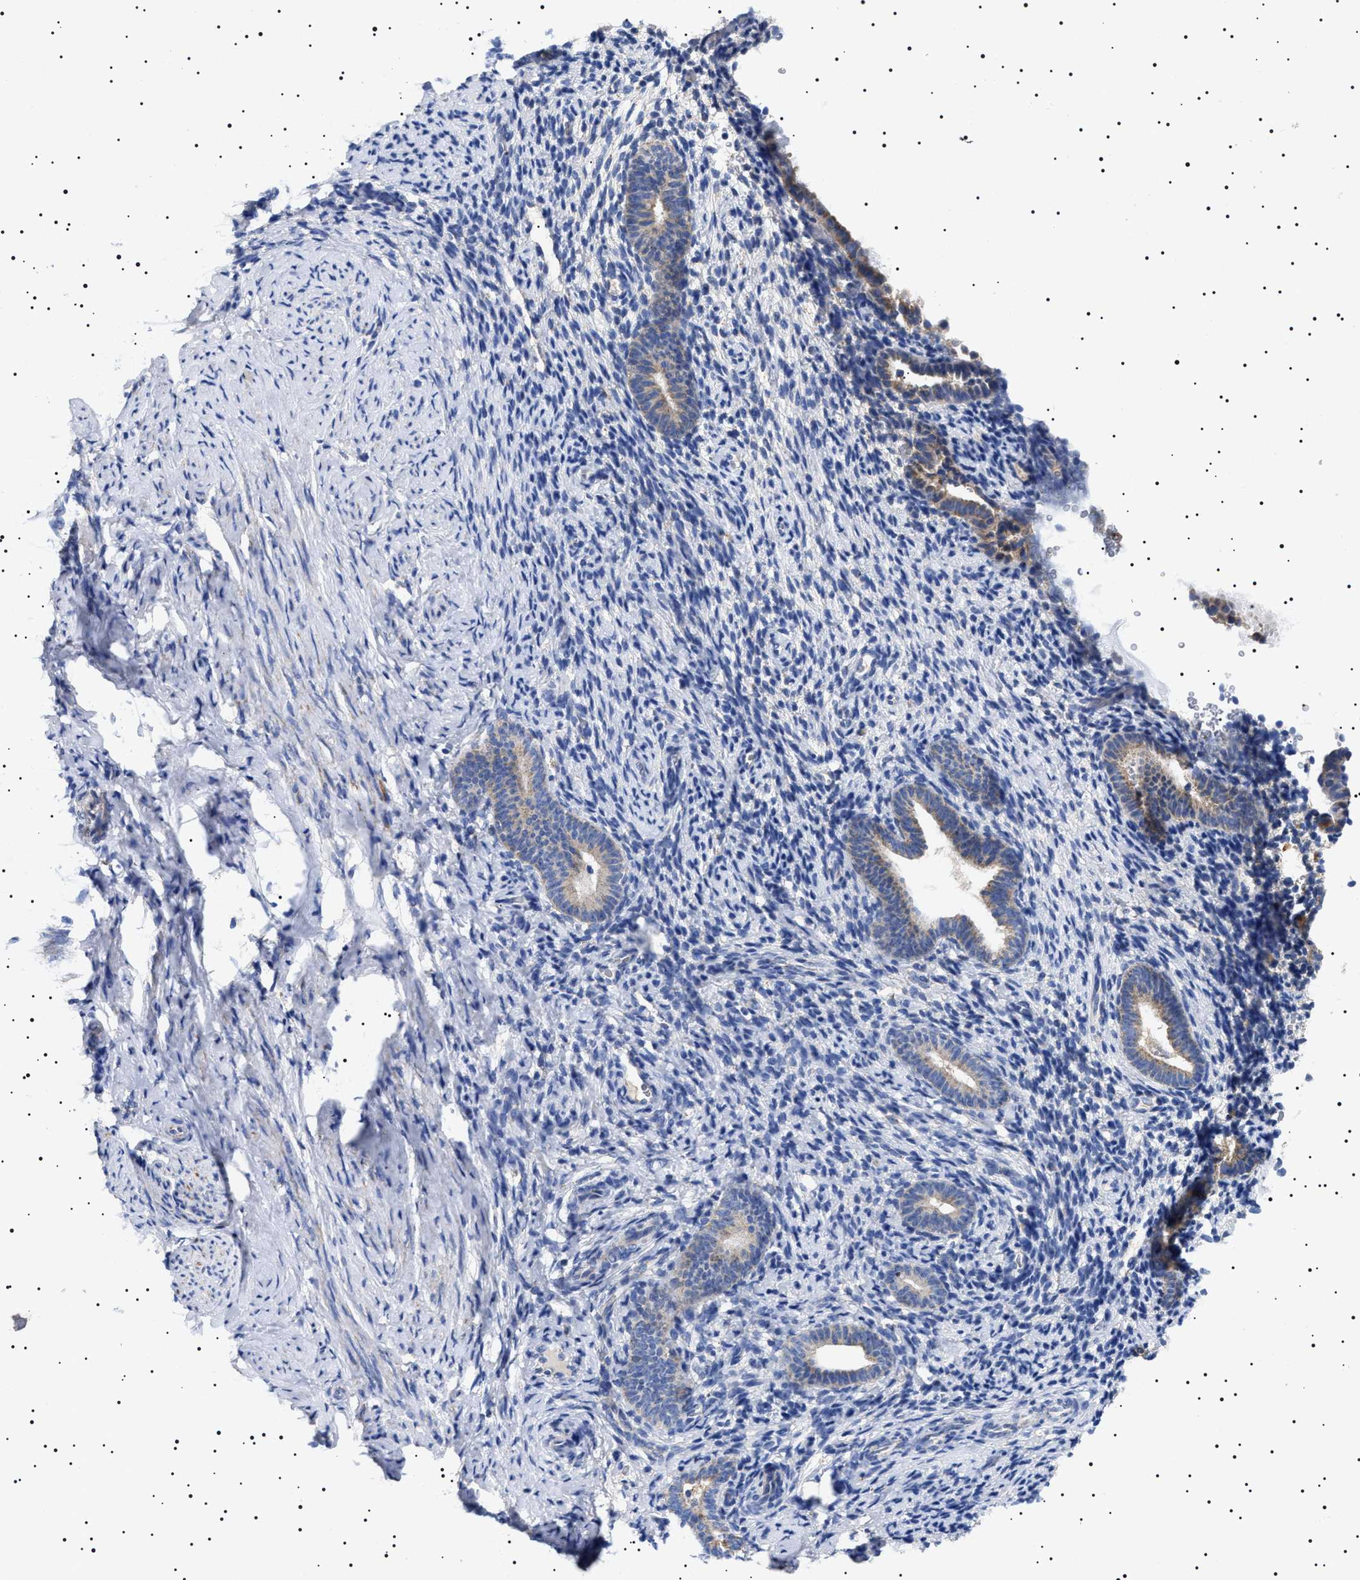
{"staining": {"intensity": "negative", "quantity": "none", "location": "none"}, "tissue": "endometrium", "cell_type": "Cells in endometrial stroma", "image_type": "normal", "snomed": [{"axis": "morphology", "description": "Normal tissue, NOS"}, {"axis": "topography", "description": "Endometrium"}], "caption": "This is an immunohistochemistry photomicrograph of benign human endometrium. There is no positivity in cells in endometrial stroma.", "gene": "CHRDL2", "patient": {"sex": "female", "age": 51}}